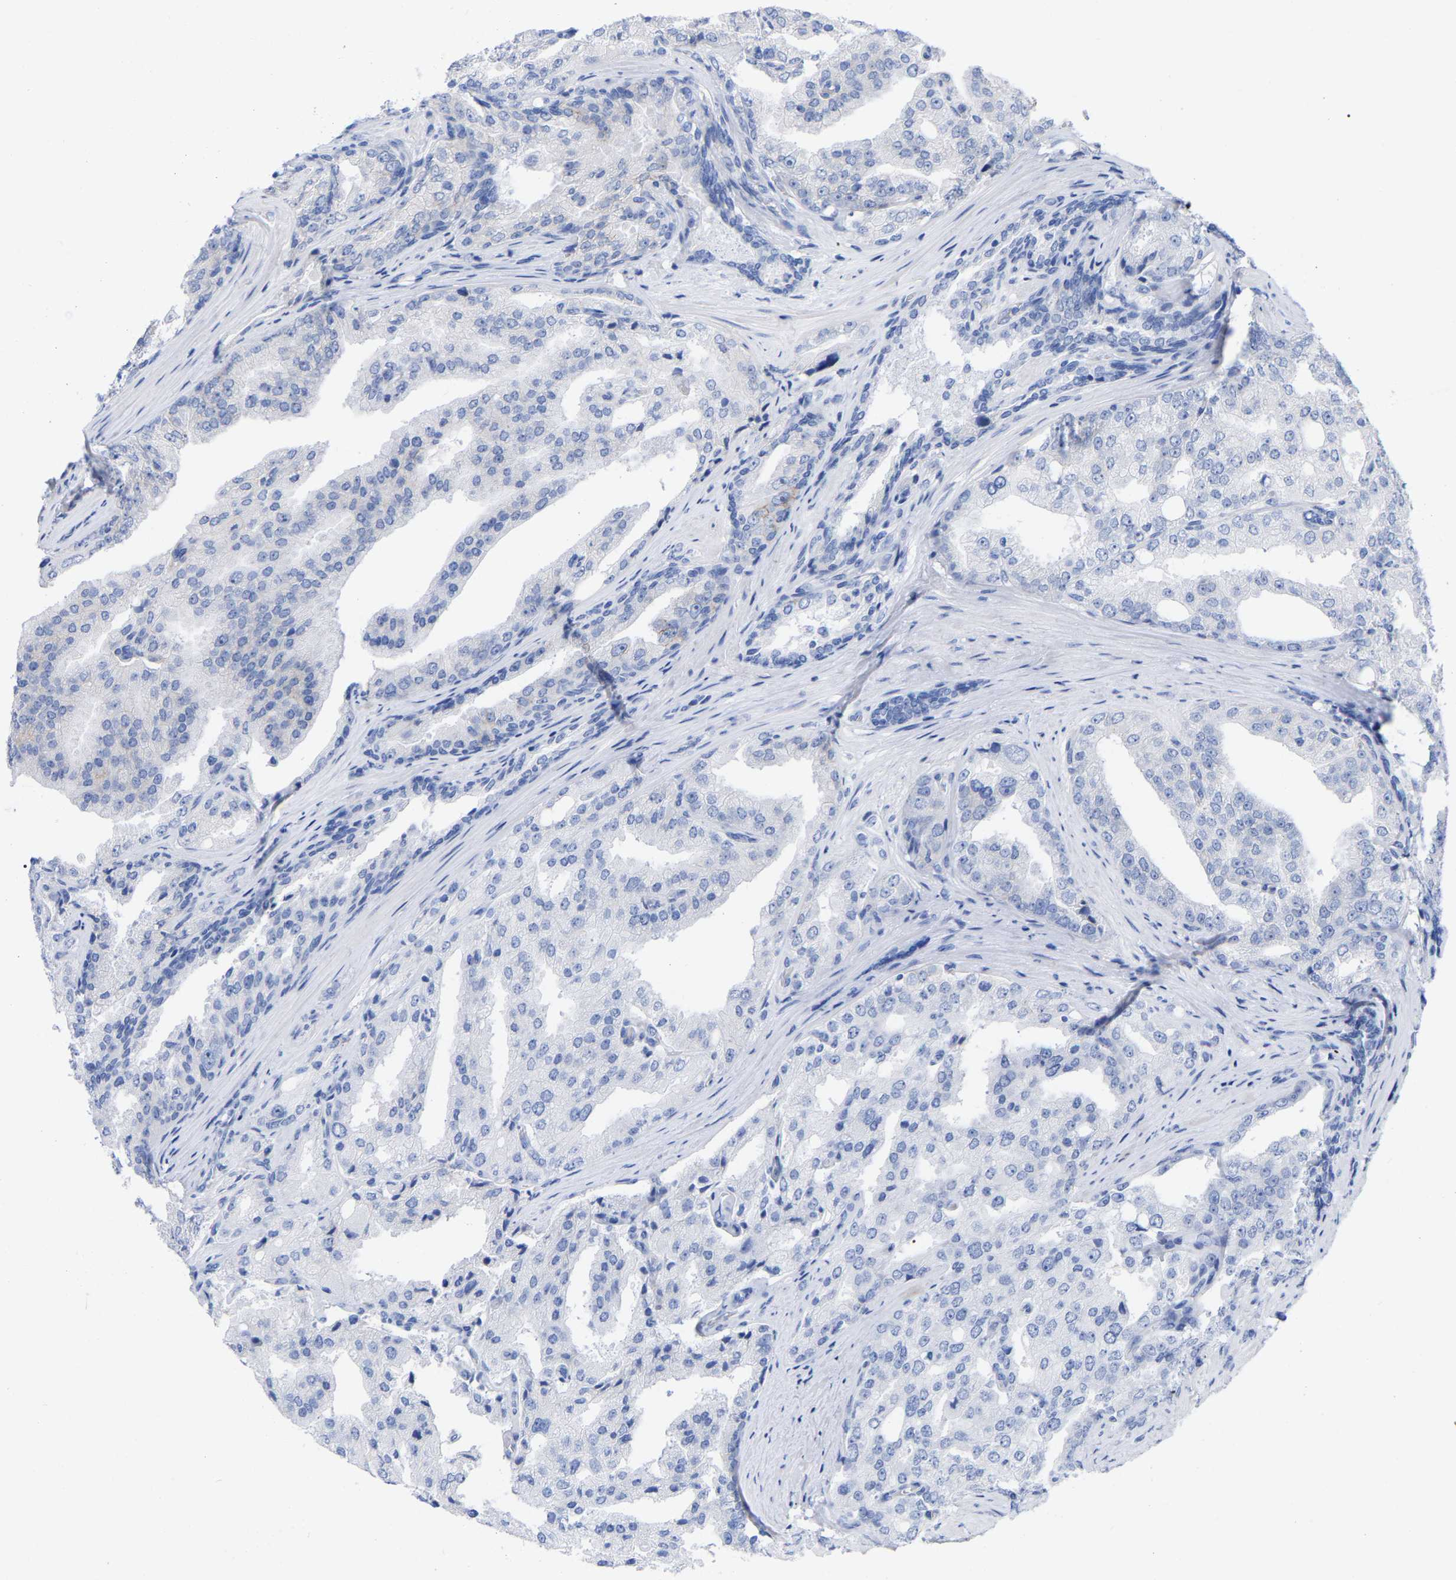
{"staining": {"intensity": "negative", "quantity": "none", "location": "none"}, "tissue": "prostate cancer", "cell_type": "Tumor cells", "image_type": "cancer", "snomed": [{"axis": "morphology", "description": "Adenocarcinoma, High grade"}, {"axis": "topography", "description": "Prostate"}], "caption": "The IHC micrograph has no significant staining in tumor cells of adenocarcinoma (high-grade) (prostate) tissue.", "gene": "HAPLN1", "patient": {"sex": "male", "age": 50}}